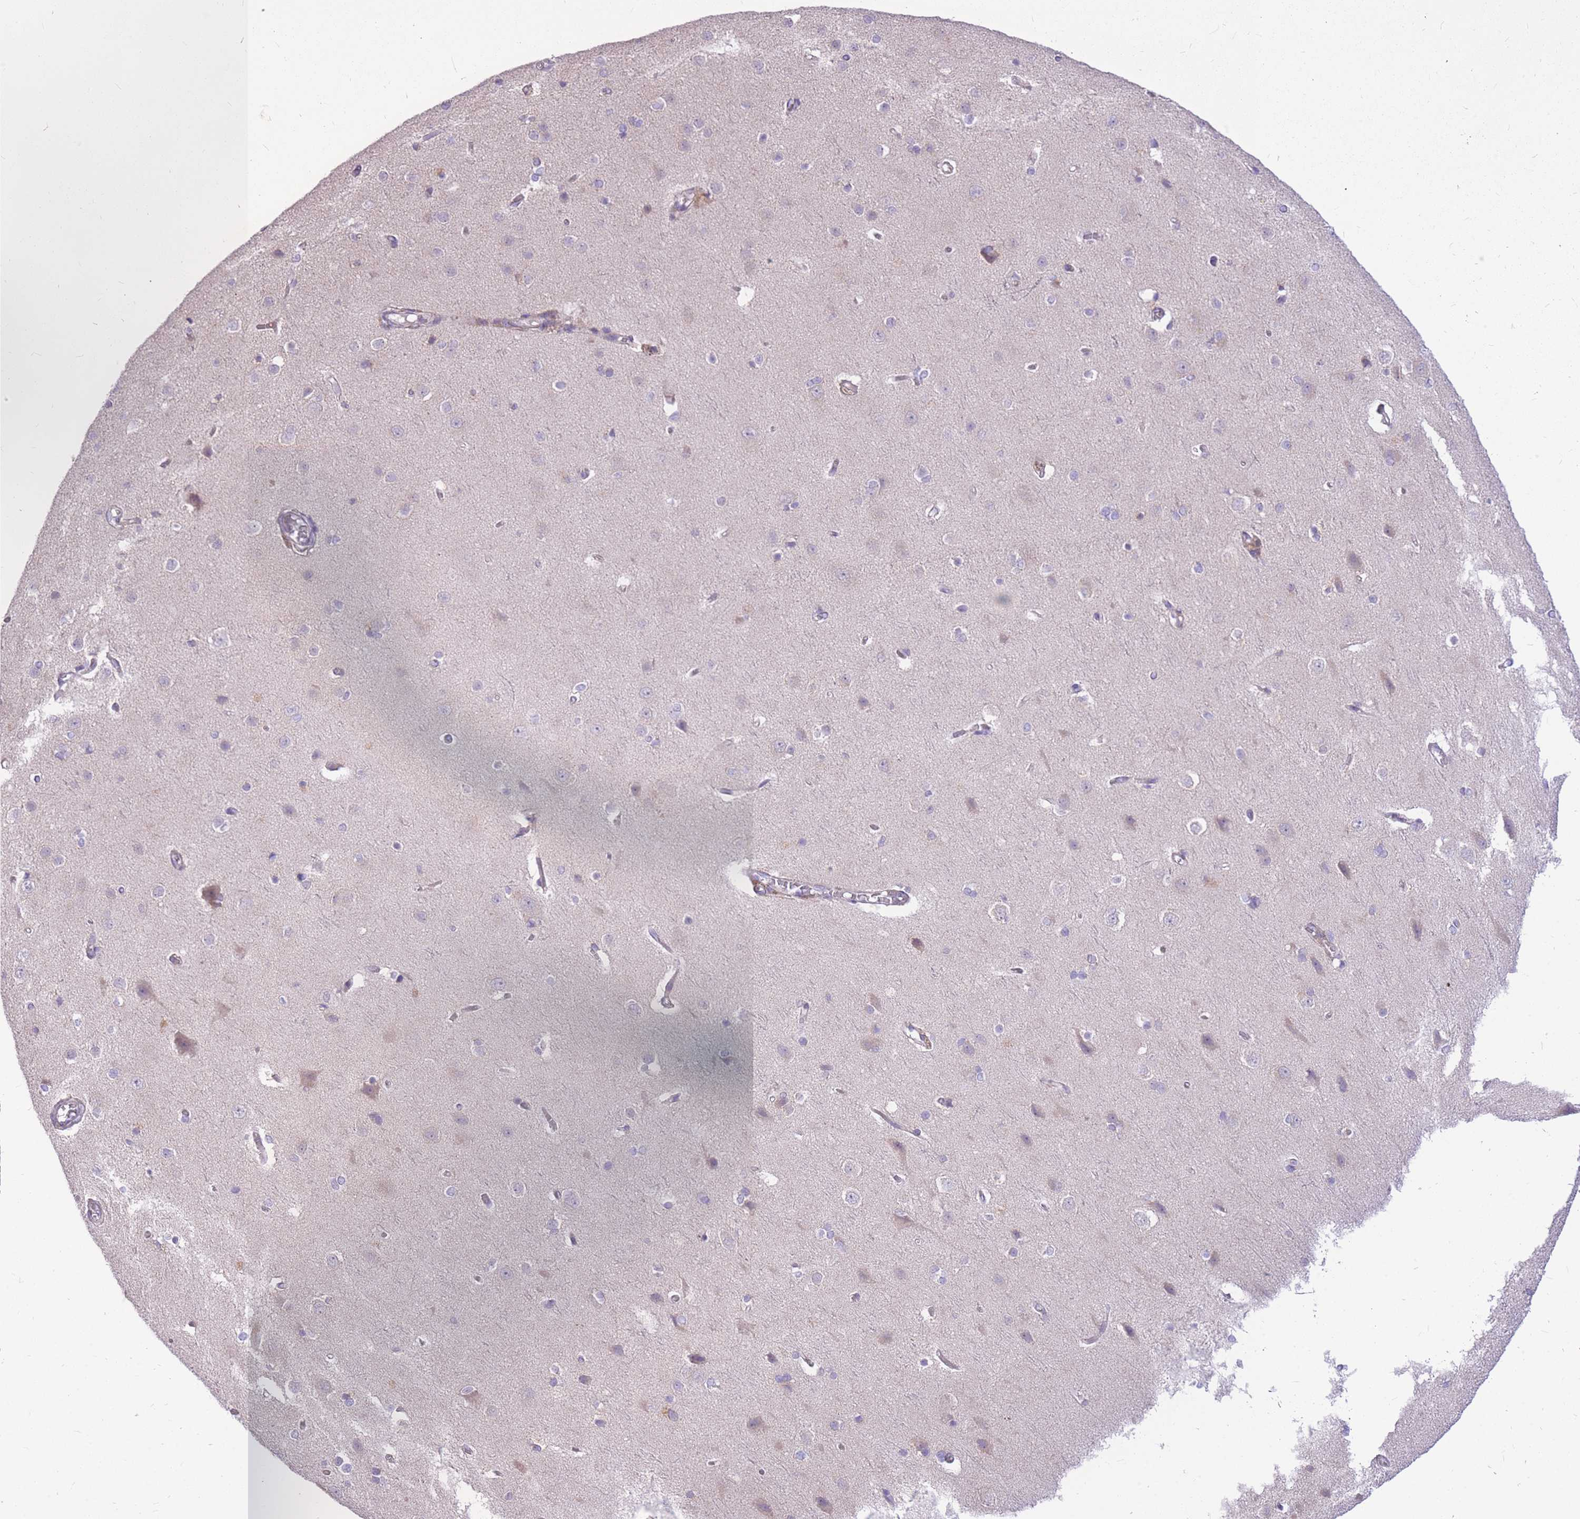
{"staining": {"intensity": "weak", "quantity": "25%-75%", "location": "cytoplasmic/membranous"}, "tissue": "cerebral cortex", "cell_type": "Endothelial cells", "image_type": "normal", "snomed": [{"axis": "morphology", "description": "Normal tissue, NOS"}, {"axis": "topography", "description": "Cerebral cortex"}], "caption": "About 25%-75% of endothelial cells in unremarkable human cerebral cortex demonstrate weak cytoplasmic/membranous protein expression as visualized by brown immunohistochemical staining.", "gene": "TOPAZ1", "patient": {"sex": "male", "age": 37}}